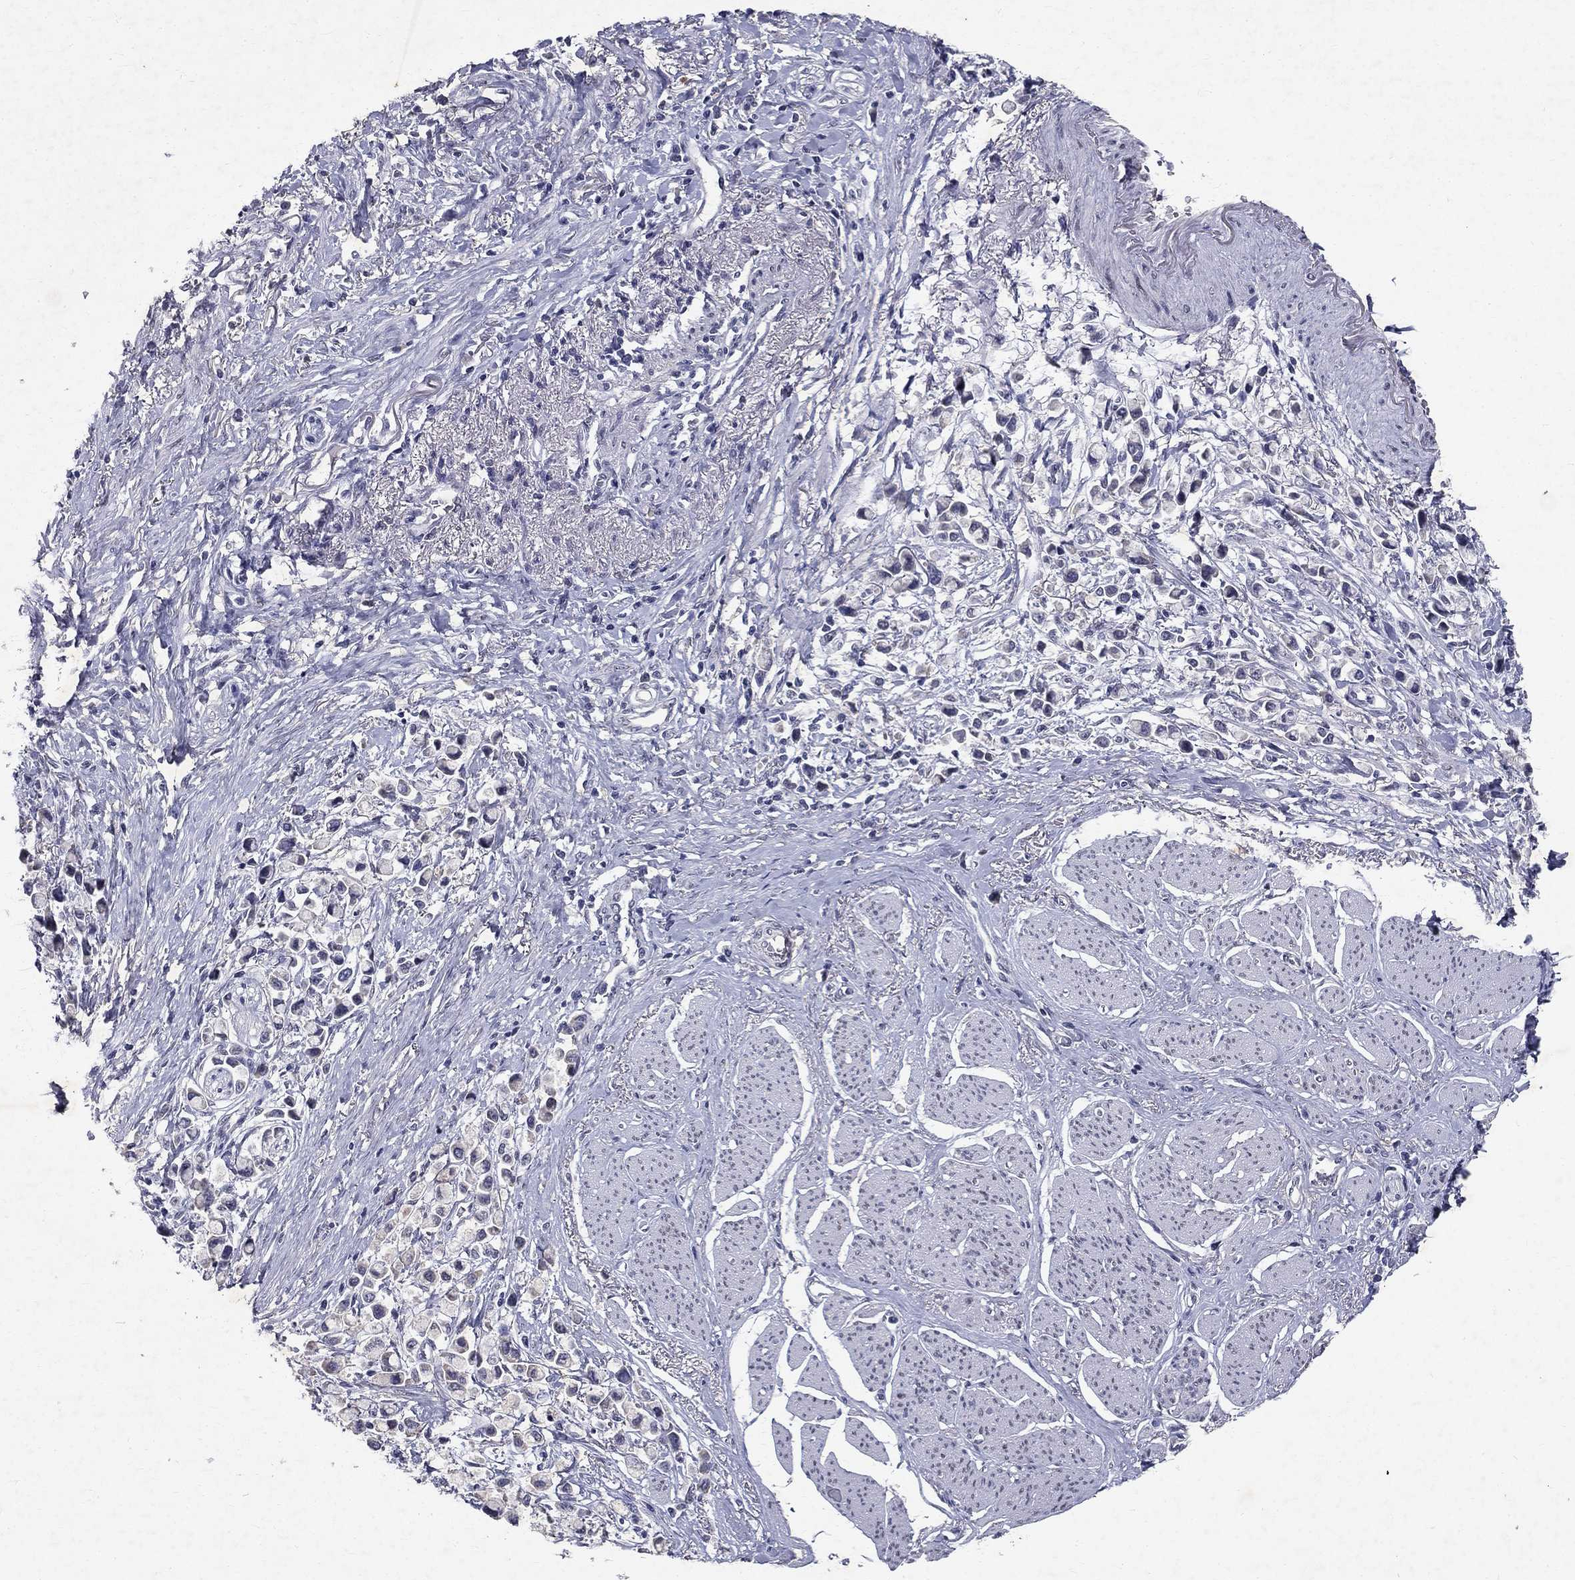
{"staining": {"intensity": "negative", "quantity": "none", "location": "none"}, "tissue": "stomach cancer", "cell_type": "Tumor cells", "image_type": "cancer", "snomed": [{"axis": "morphology", "description": "Adenocarcinoma, NOS"}, {"axis": "topography", "description": "Stomach"}], "caption": "This is a micrograph of immunohistochemistry (IHC) staining of stomach cancer, which shows no expression in tumor cells.", "gene": "RBFOX1", "patient": {"sex": "female", "age": 81}}